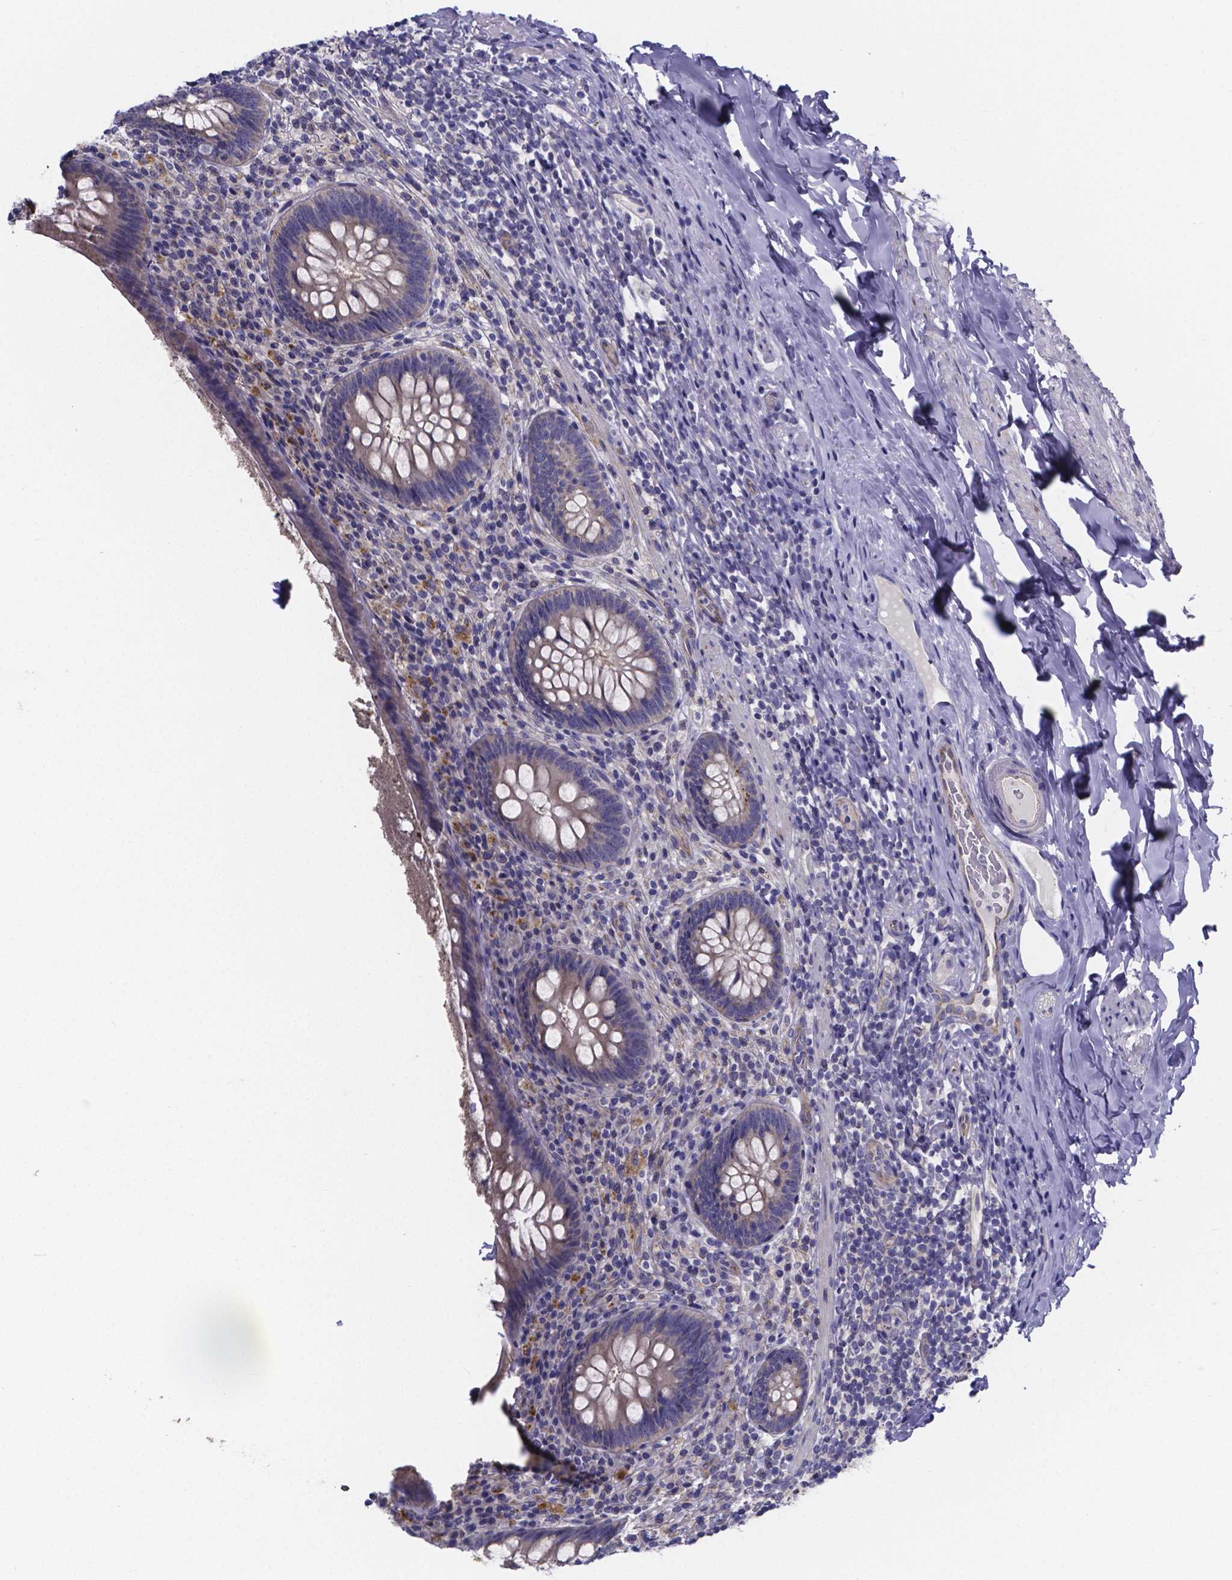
{"staining": {"intensity": "negative", "quantity": "none", "location": "none"}, "tissue": "appendix", "cell_type": "Glandular cells", "image_type": "normal", "snomed": [{"axis": "morphology", "description": "Normal tissue, NOS"}, {"axis": "topography", "description": "Appendix"}], "caption": "High power microscopy micrograph of an immunohistochemistry (IHC) micrograph of normal appendix, revealing no significant staining in glandular cells.", "gene": "SFRP4", "patient": {"sex": "male", "age": 47}}